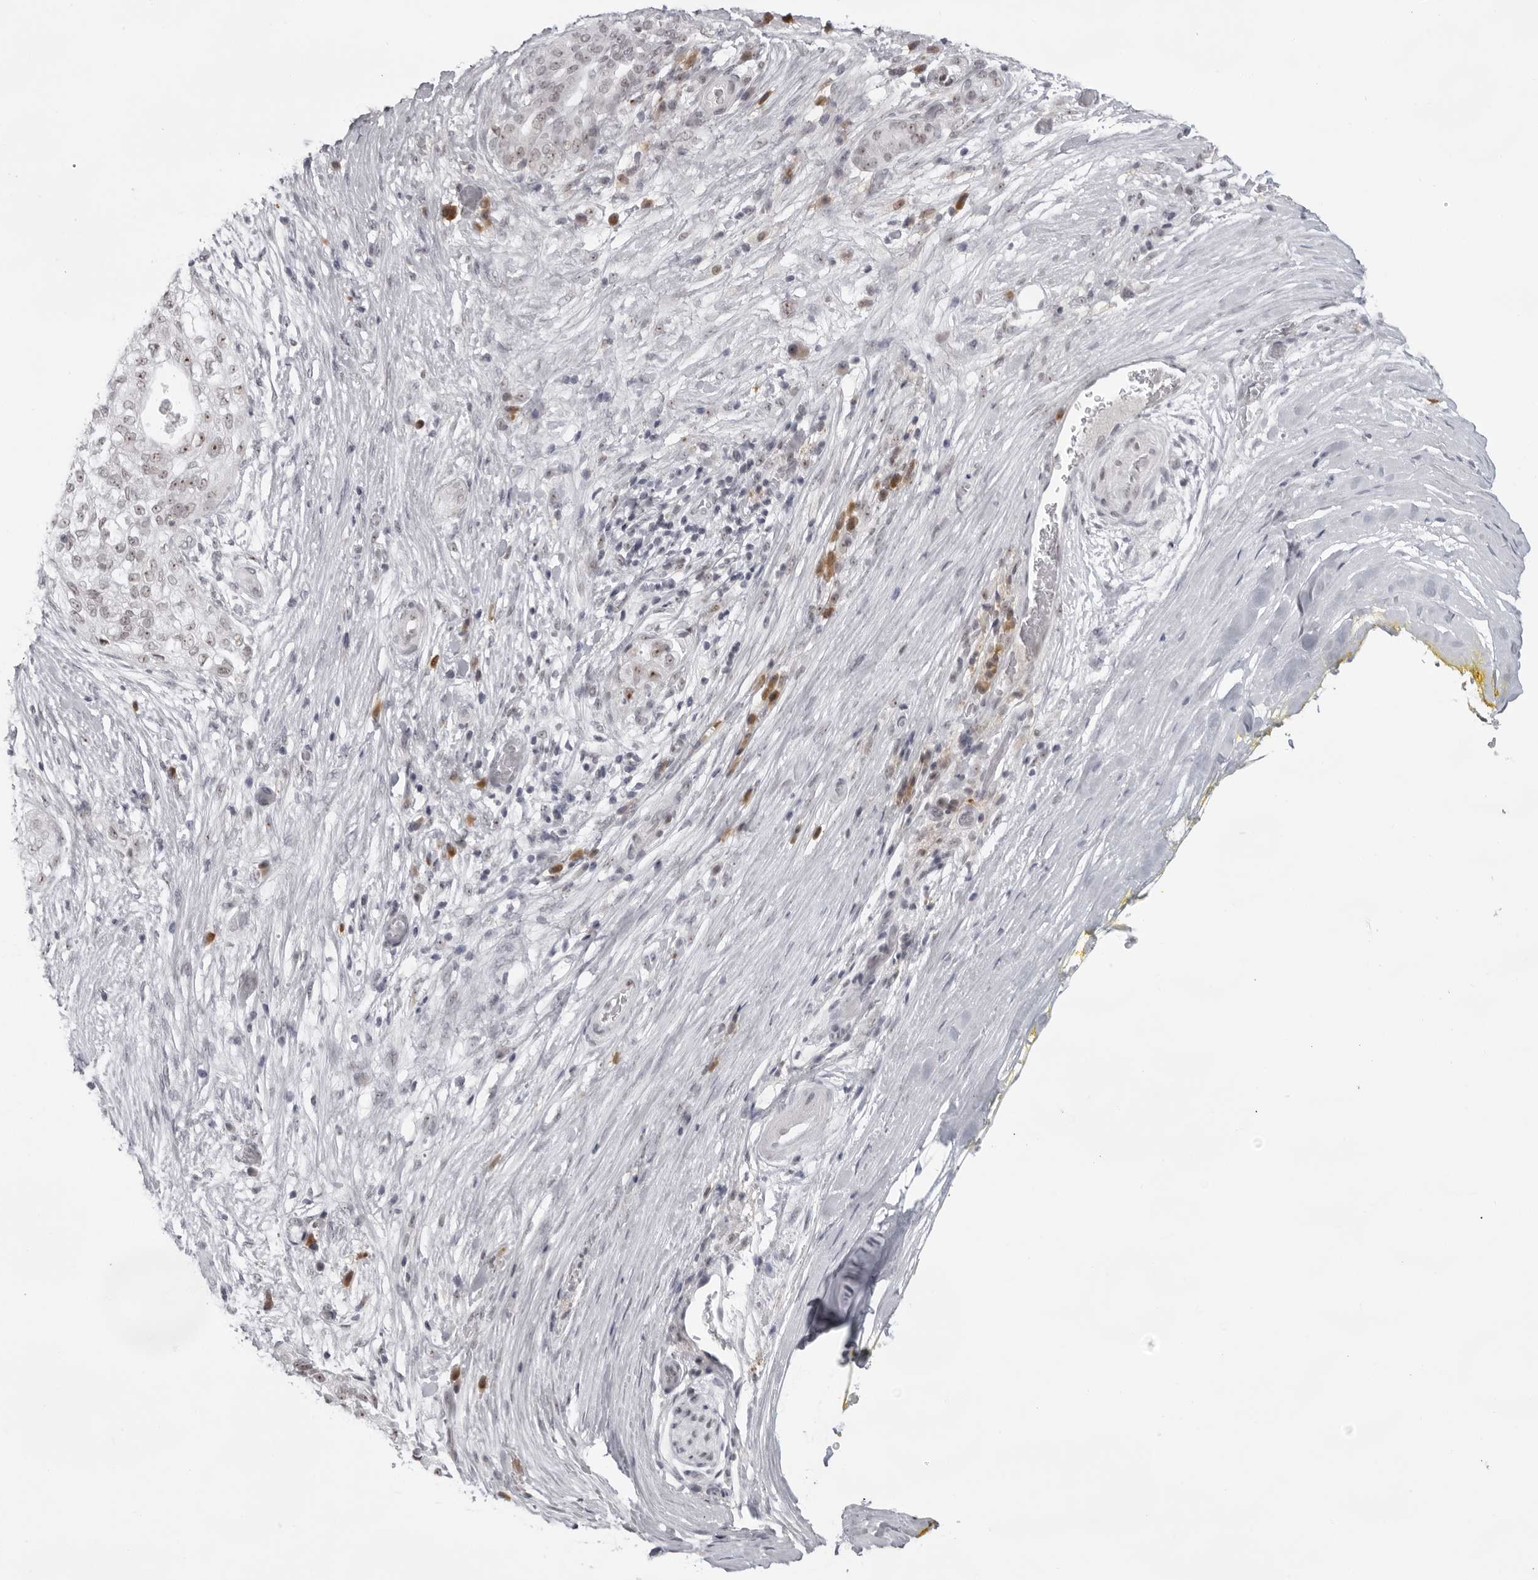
{"staining": {"intensity": "moderate", "quantity": "<25%", "location": "nuclear"}, "tissue": "pancreatic cancer", "cell_type": "Tumor cells", "image_type": "cancer", "snomed": [{"axis": "morphology", "description": "Adenocarcinoma, NOS"}, {"axis": "topography", "description": "Pancreas"}], "caption": "This histopathology image reveals immunohistochemistry (IHC) staining of human adenocarcinoma (pancreatic), with low moderate nuclear expression in about <25% of tumor cells.", "gene": "EXOSC10", "patient": {"sex": "male", "age": 72}}